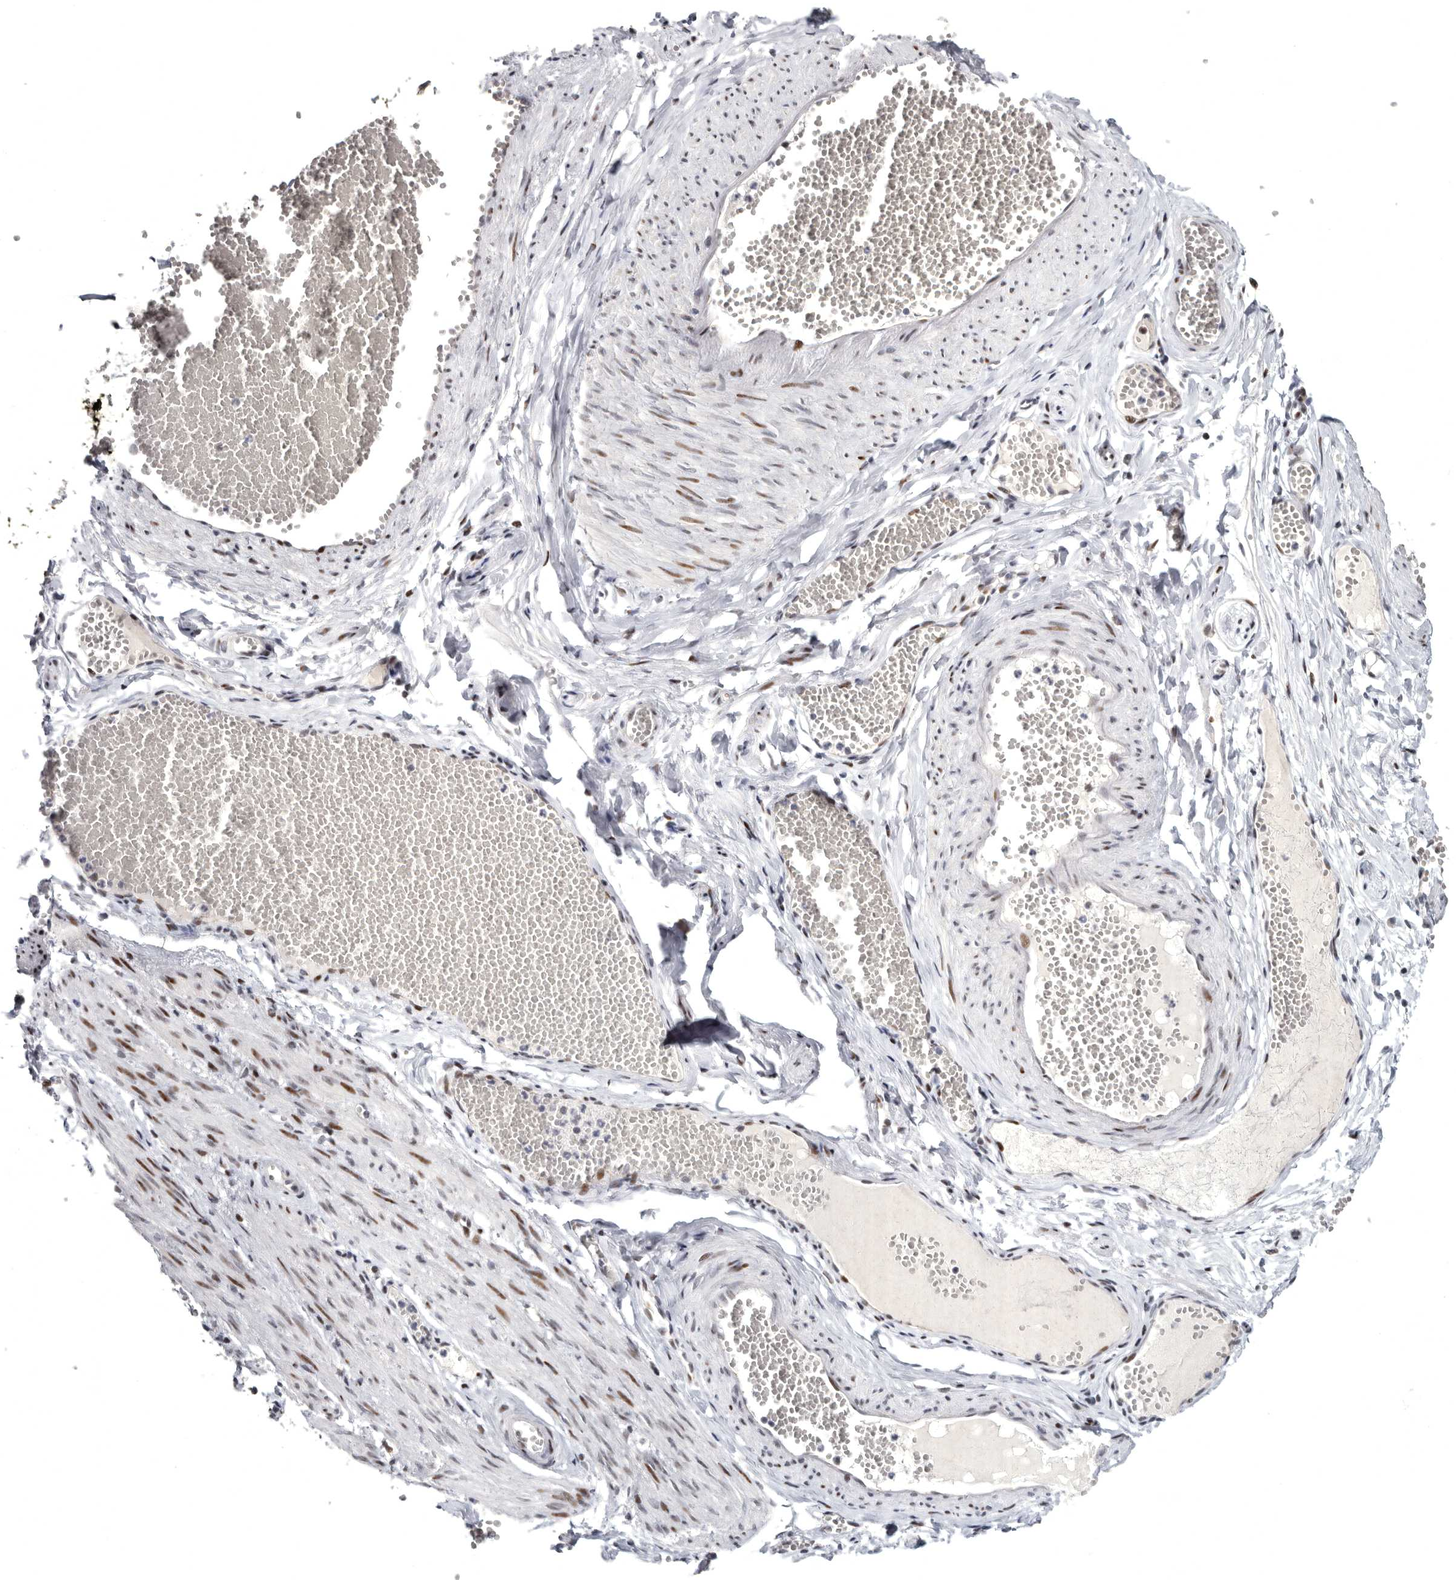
{"staining": {"intensity": "negative", "quantity": "none", "location": "none"}, "tissue": "soft tissue", "cell_type": "Fibroblasts", "image_type": "normal", "snomed": [{"axis": "morphology", "description": "Normal tissue, NOS"}, {"axis": "topography", "description": "Smooth muscle"}, {"axis": "topography", "description": "Peripheral nerve tissue"}], "caption": "Immunohistochemical staining of benign soft tissue reveals no significant expression in fibroblasts. (Stains: DAB (3,3'-diaminobenzidine) immunohistochemistry with hematoxylin counter stain, Microscopy: brightfield microscopy at high magnification).", "gene": "WRAP73", "patient": {"sex": "female", "age": 39}}